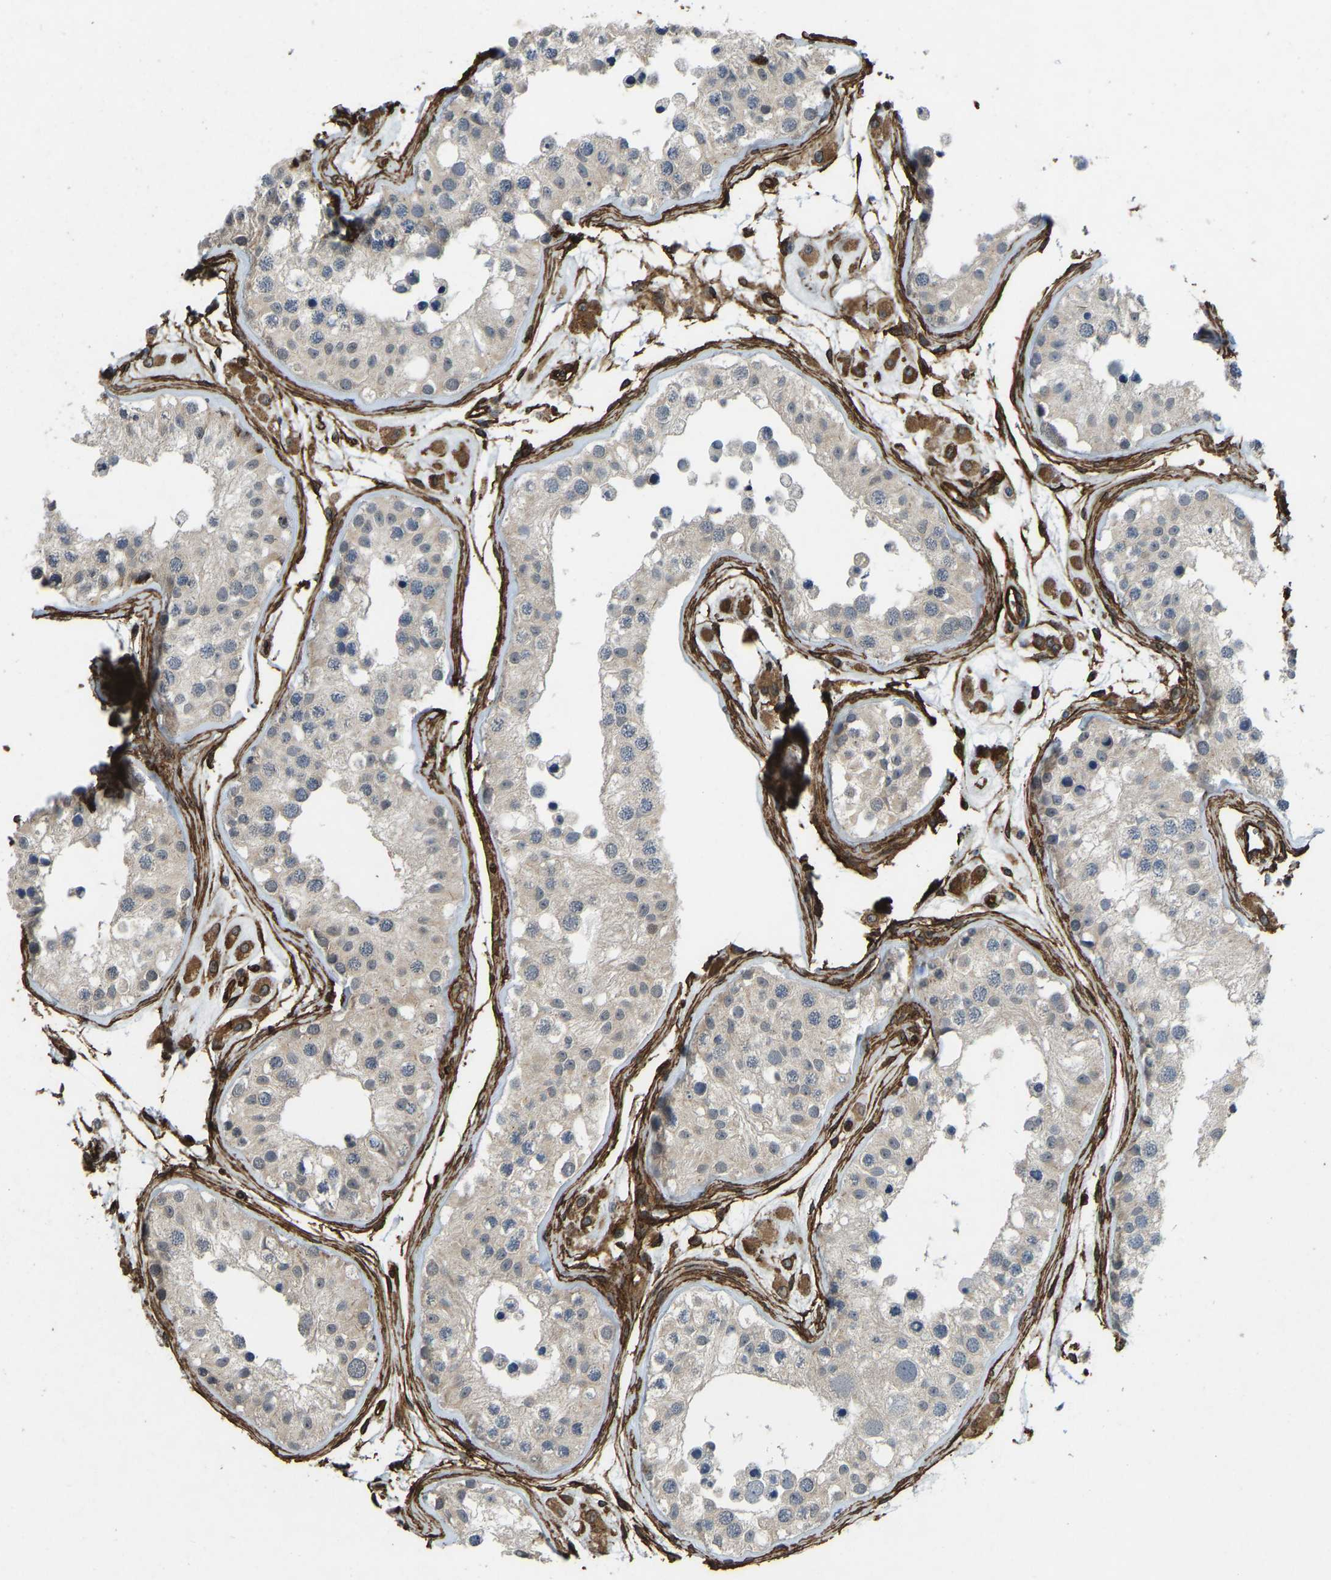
{"staining": {"intensity": "weak", "quantity": "25%-75%", "location": "cytoplasmic/membranous"}, "tissue": "testis", "cell_type": "Cells in seminiferous ducts", "image_type": "normal", "snomed": [{"axis": "morphology", "description": "Normal tissue, NOS"}, {"axis": "morphology", "description": "Adenocarcinoma, metastatic, NOS"}, {"axis": "topography", "description": "Testis"}], "caption": "An image of testis stained for a protein reveals weak cytoplasmic/membranous brown staining in cells in seminiferous ducts. (brown staining indicates protein expression, while blue staining denotes nuclei).", "gene": "NMB", "patient": {"sex": "male", "age": 26}}